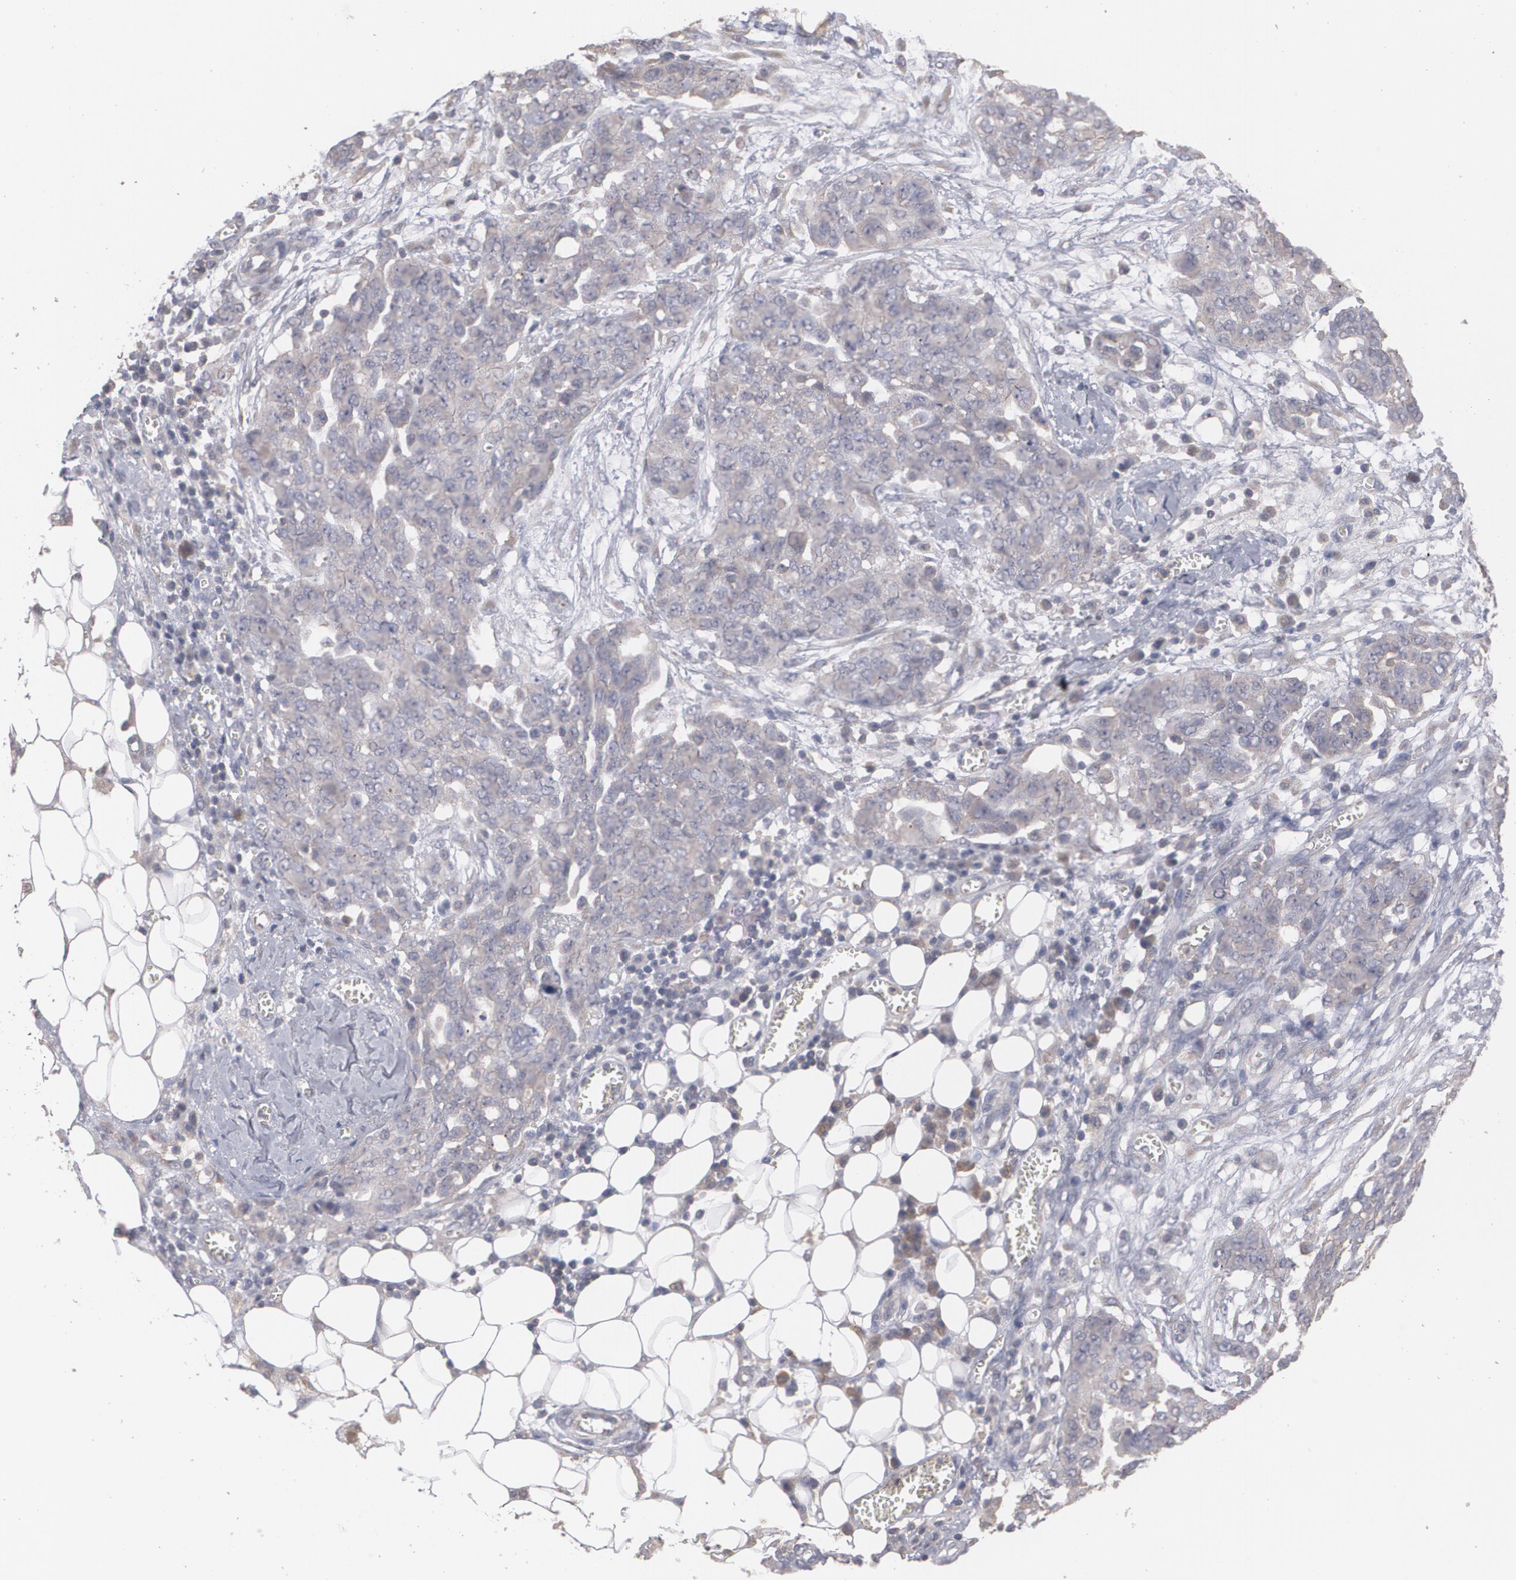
{"staining": {"intensity": "weak", "quantity": ">75%", "location": "cytoplasmic/membranous"}, "tissue": "ovarian cancer", "cell_type": "Tumor cells", "image_type": "cancer", "snomed": [{"axis": "morphology", "description": "Cystadenocarcinoma, serous, NOS"}, {"axis": "topography", "description": "Soft tissue"}, {"axis": "topography", "description": "Ovary"}], "caption": "Protein expression analysis of ovarian serous cystadenocarcinoma reveals weak cytoplasmic/membranous positivity in approximately >75% of tumor cells.", "gene": "ARF6", "patient": {"sex": "female", "age": 57}}